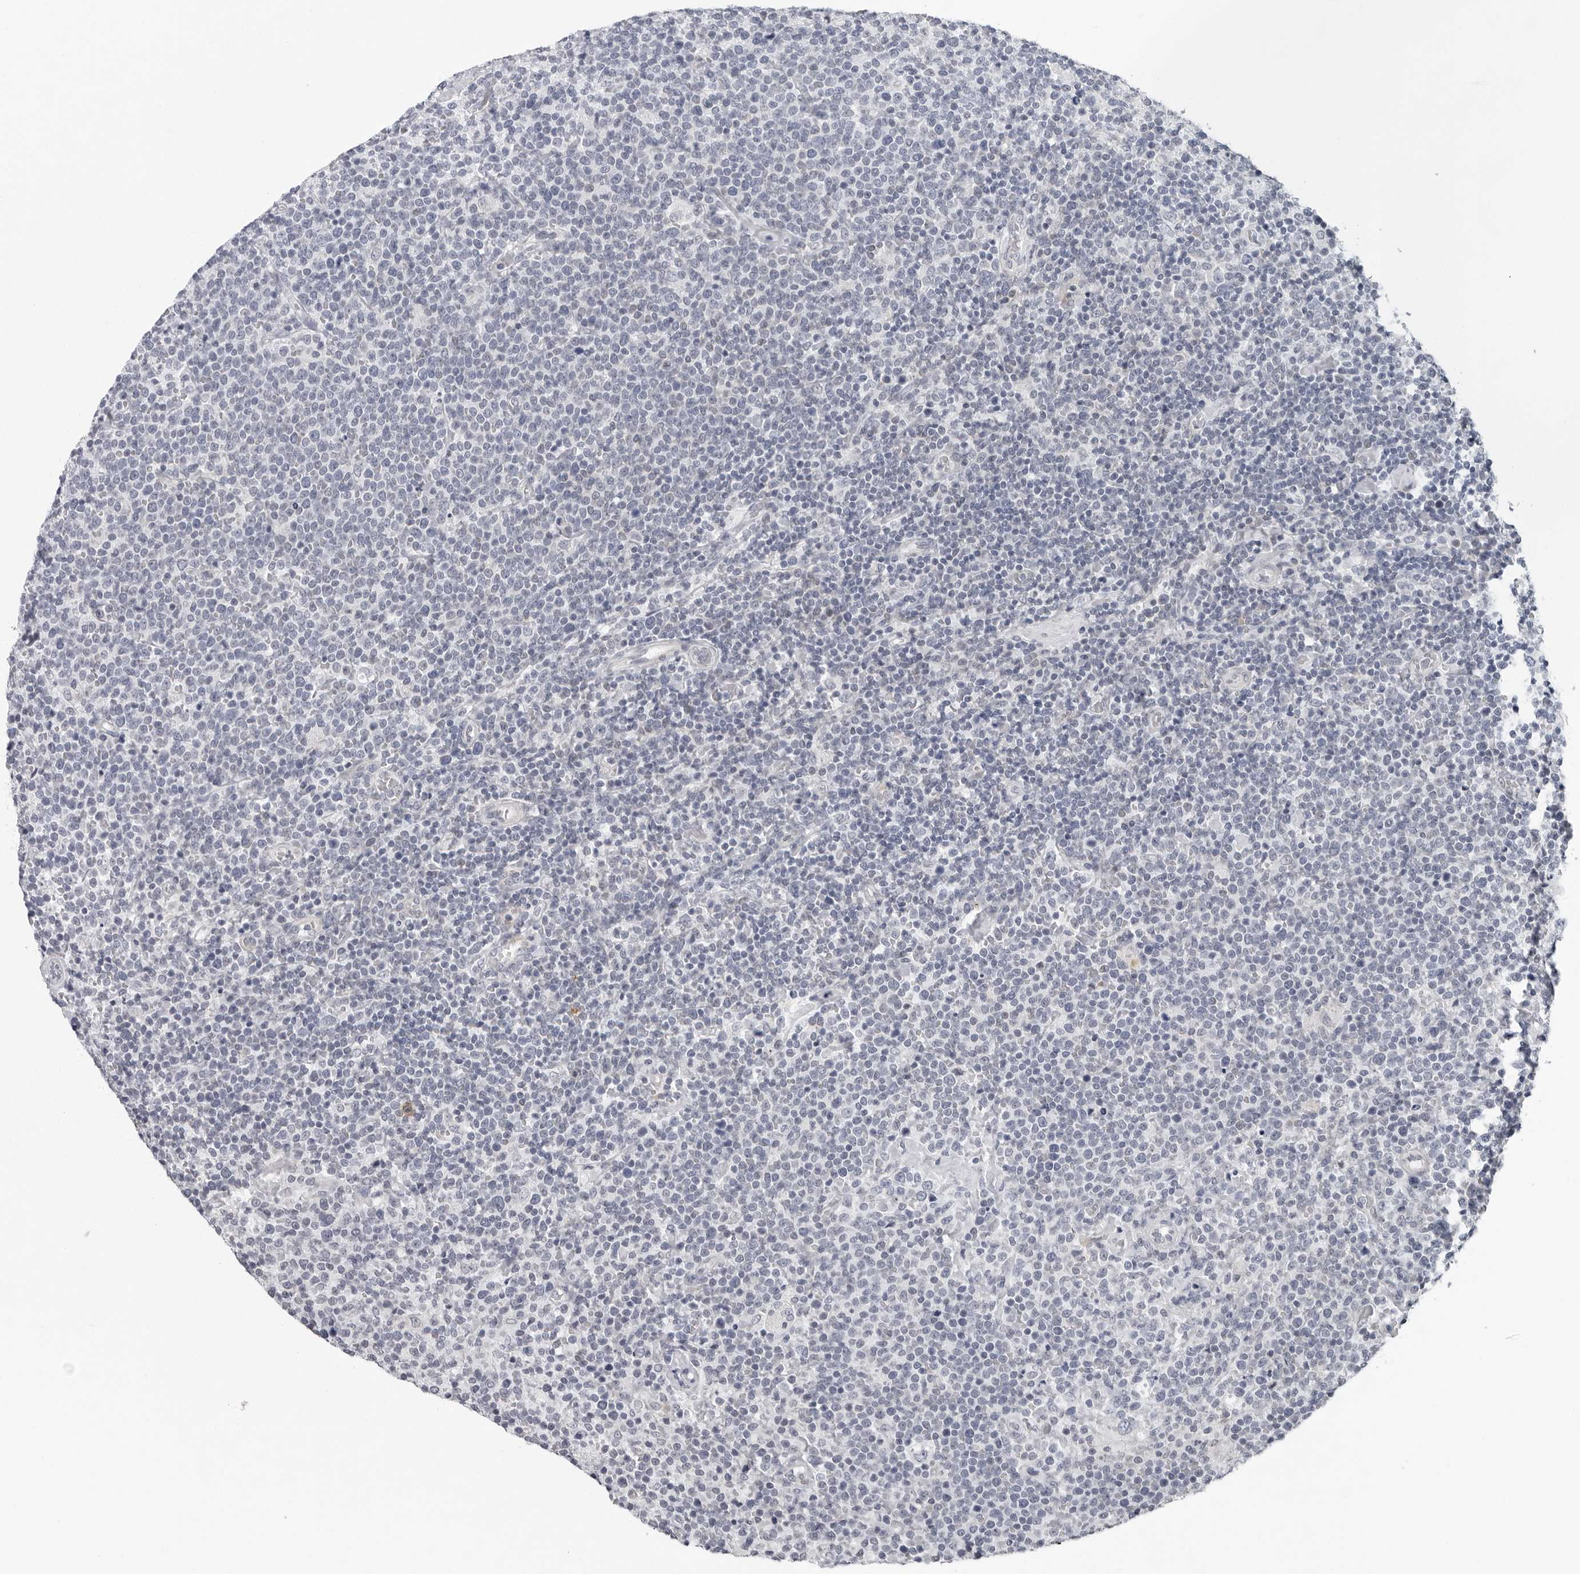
{"staining": {"intensity": "negative", "quantity": "none", "location": "none"}, "tissue": "lymphoma", "cell_type": "Tumor cells", "image_type": "cancer", "snomed": [{"axis": "morphology", "description": "Malignant lymphoma, non-Hodgkin's type, High grade"}, {"axis": "topography", "description": "Lymph node"}], "caption": "This is a image of immunohistochemistry staining of lymphoma, which shows no expression in tumor cells.", "gene": "CCDC28B", "patient": {"sex": "male", "age": 61}}